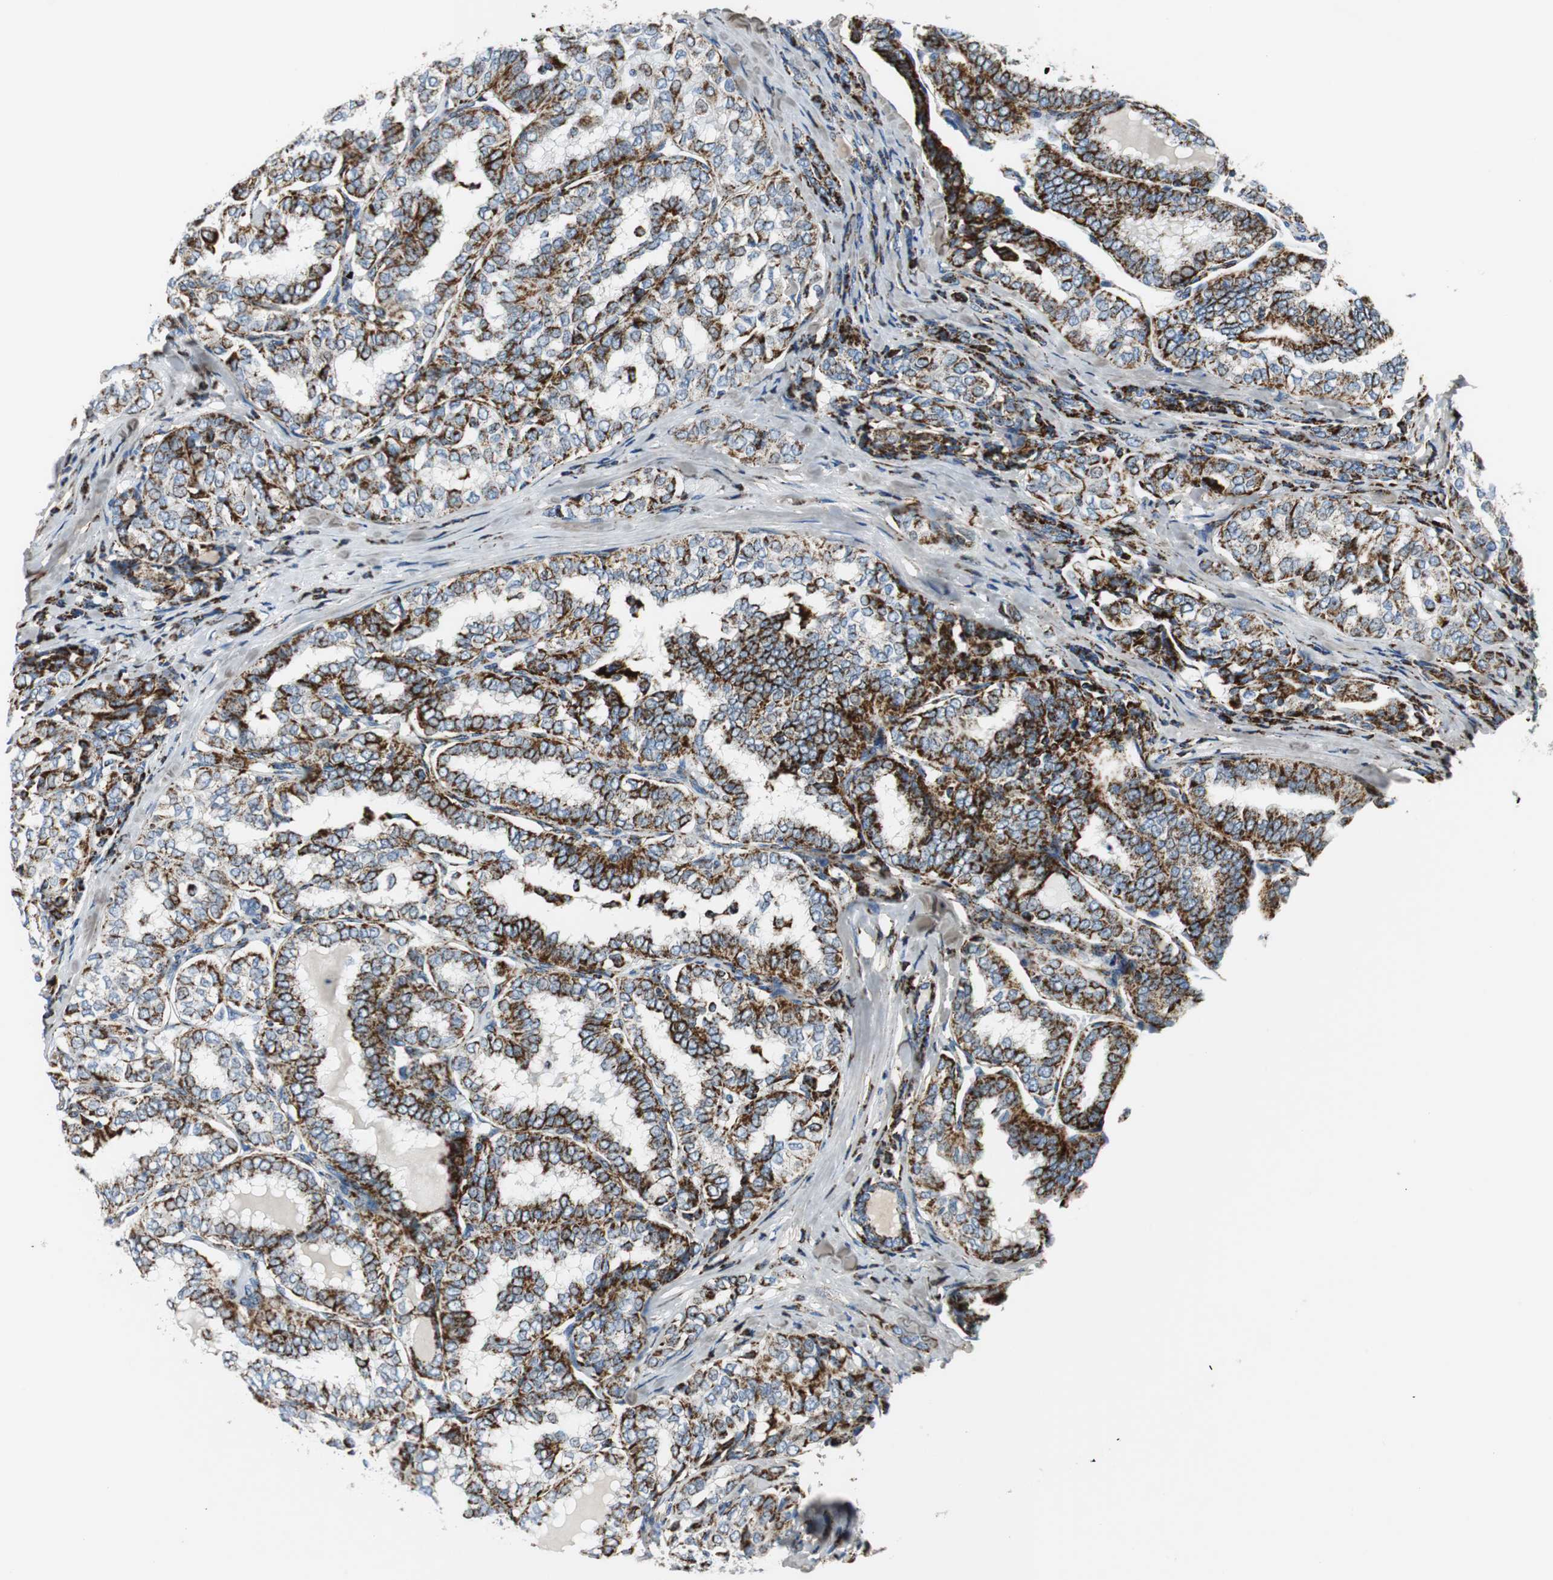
{"staining": {"intensity": "strong", "quantity": ">75%", "location": "cytoplasmic/membranous"}, "tissue": "thyroid cancer", "cell_type": "Tumor cells", "image_type": "cancer", "snomed": [{"axis": "morphology", "description": "Papillary adenocarcinoma, NOS"}, {"axis": "topography", "description": "Thyroid gland"}], "caption": "Tumor cells exhibit high levels of strong cytoplasmic/membranous positivity in about >75% of cells in thyroid papillary adenocarcinoma. The protein of interest is stained brown, and the nuclei are stained in blue (DAB (3,3'-diaminobenzidine) IHC with brightfield microscopy, high magnification).", "gene": "C1QTNF7", "patient": {"sex": "female", "age": 30}}